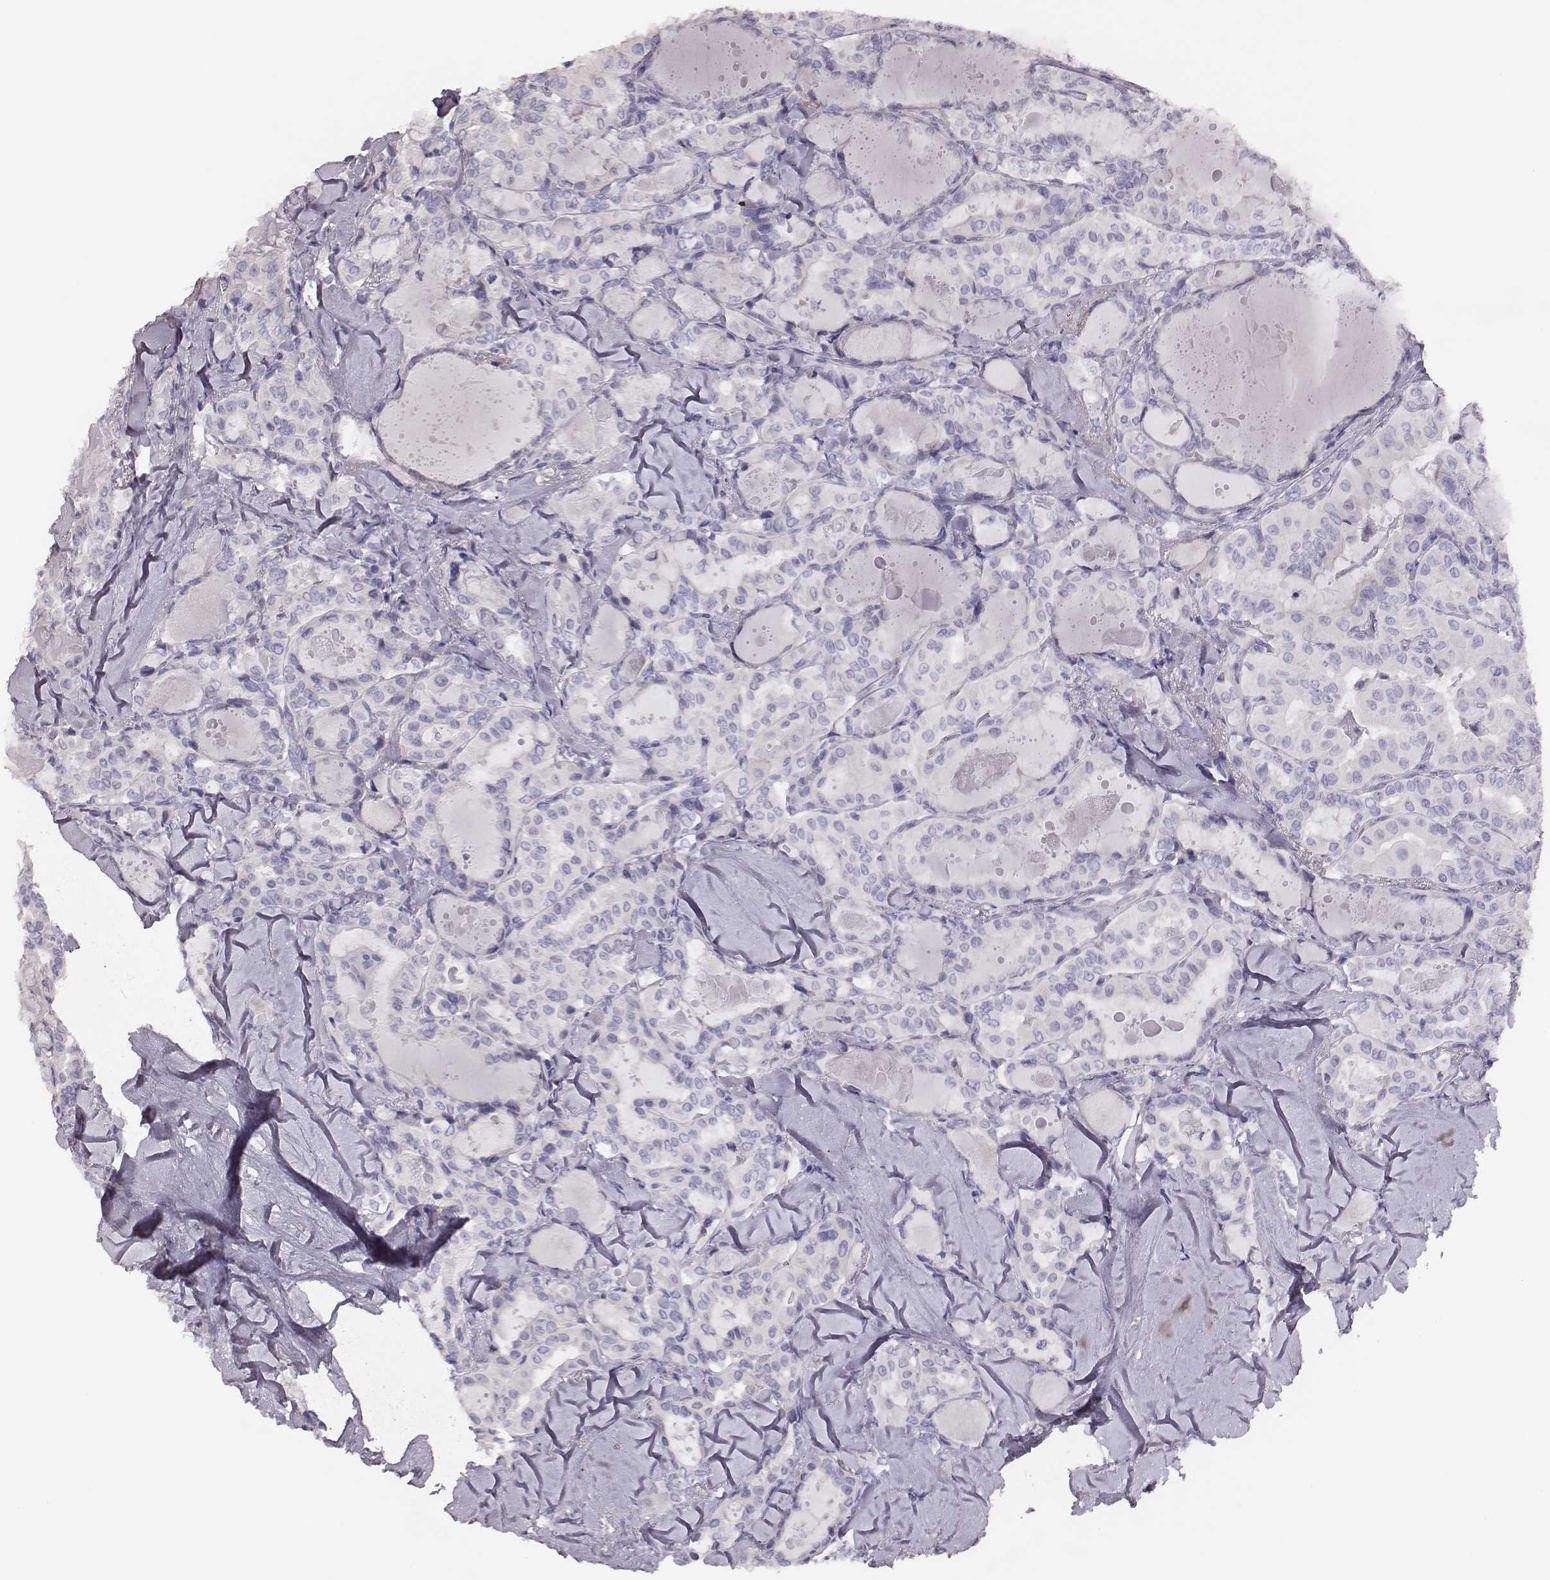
{"staining": {"intensity": "negative", "quantity": "none", "location": "none"}, "tissue": "thyroid cancer", "cell_type": "Tumor cells", "image_type": "cancer", "snomed": [{"axis": "morphology", "description": "Papillary adenocarcinoma, NOS"}, {"axis": "topography", "description": "Thyroid gland"}], "caption": "Tumor cells show no significant positivity in papillary adenocarcinoma (thyroid).", "gene": "P2RY10", "patient": {"sex": "female", "age": 41}}